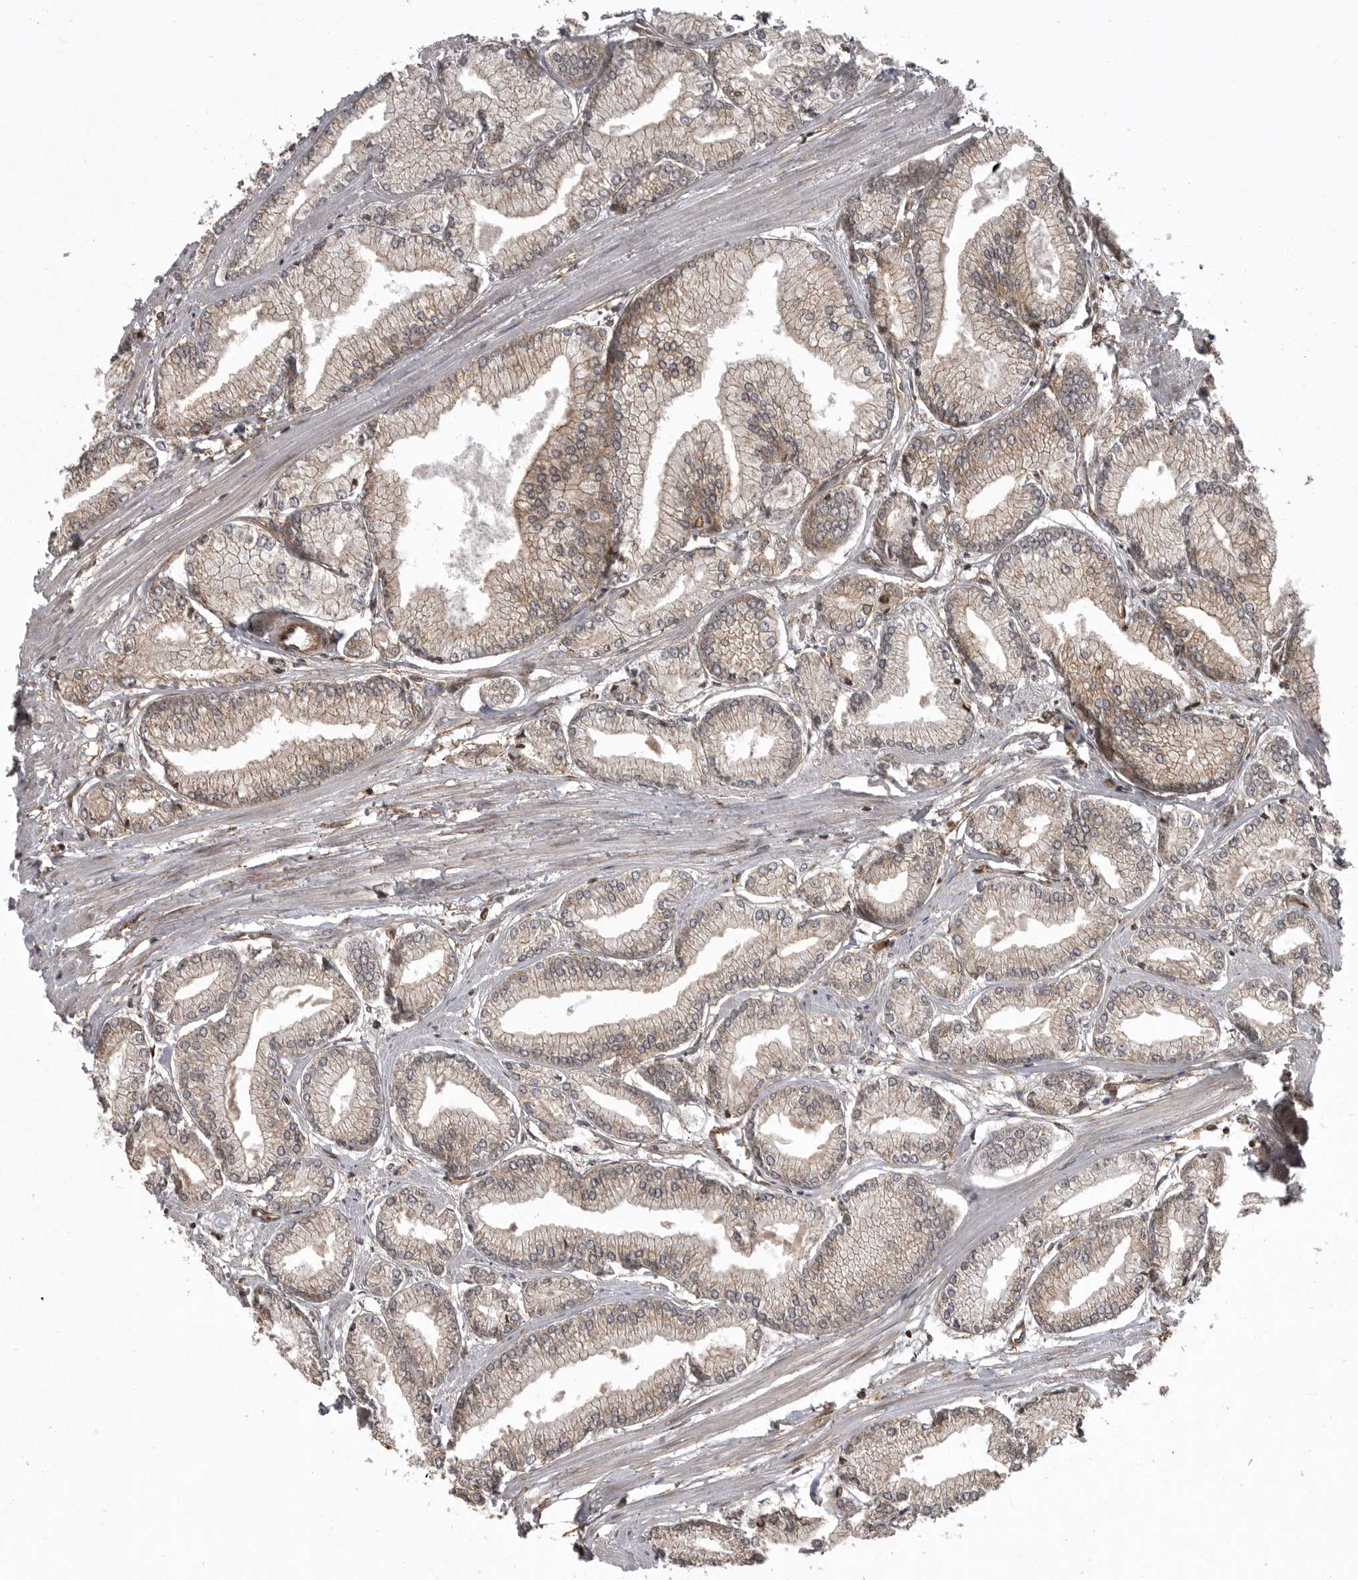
{"staining": {"intensity": "moderate", "quantity": "<25%", "location": "cytoplasmic/membranous"}, "tissue": "prostate cancer", "cell_type": "Tumor cells", "image_type": "cancer", "snomed": [{"axis": "morphology", "description": "Adenocarcinoma, Low grade"}, {"axis": "topography", "description": "Prostate"}], "caption": "Prostate cancer (low-grade adenocarcinoma) stained with a protein marker reveals moderate staining in tumor cells.", "gene": "DNAJC8", "patient": {"sex": "male", "age": 52}}